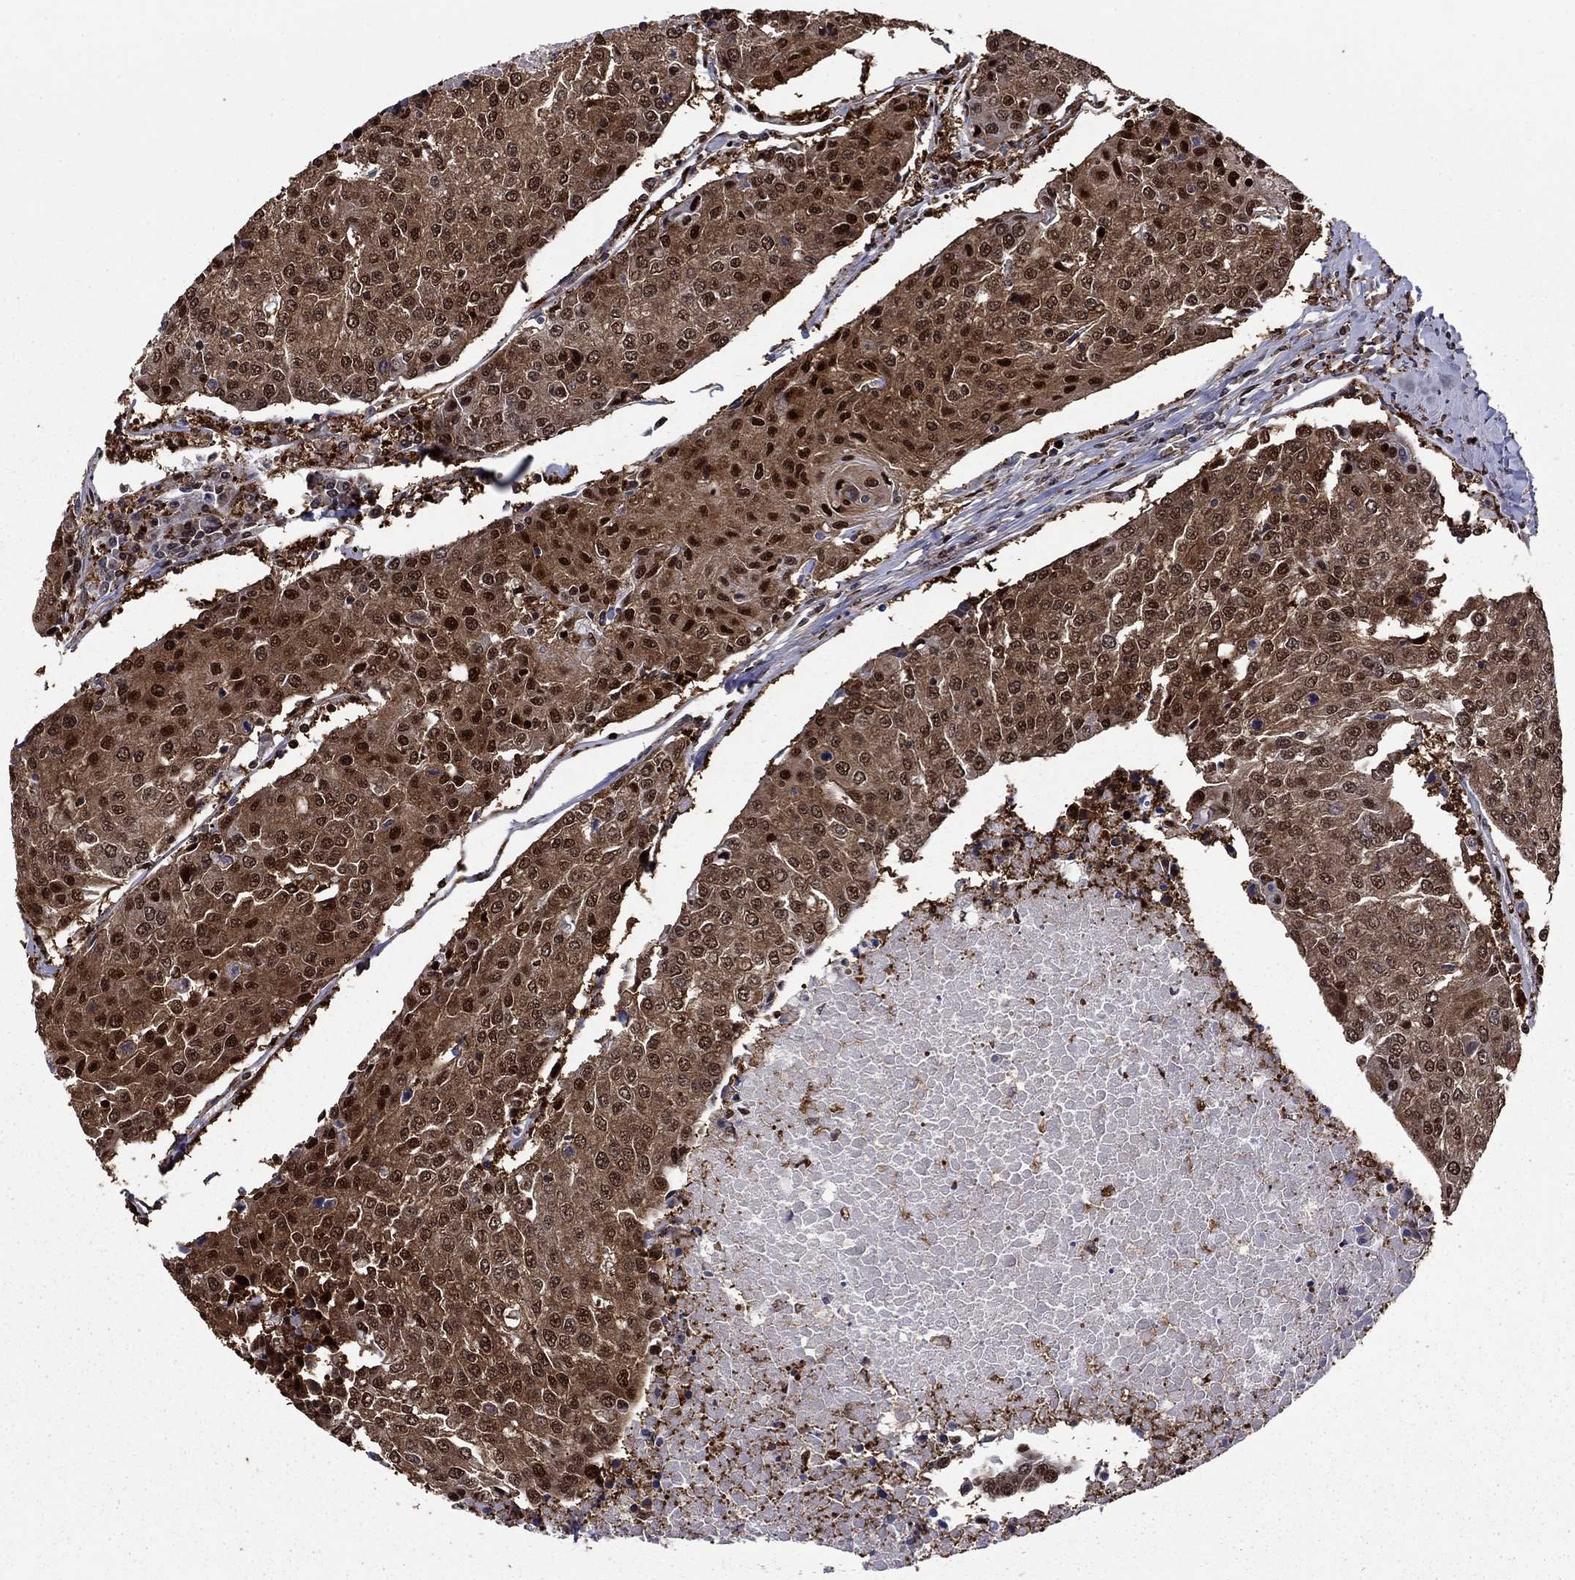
{"staining": {"intensity": "strong", "quantity": "25%-75%", "location": "cytoplasmic/membranous,nuclear"}, "tissue": "urothelial cancer", "cell_type": "Tumor cells", "image_type": "cancer", "snomed": [{"axis": "morphology", "description": "Urothelial carcinoma, High grade"}, {"axis": "topography", "description": "Urinary bladder"}], "caption": "A high amount of strong cytoplasmic/membranous and nuclear staining is present in about 25%-75% of tumor cells in urothelial cancer tissue.", "gene": "APPBP2", "patient": {"sex": "female", "age": 85}}